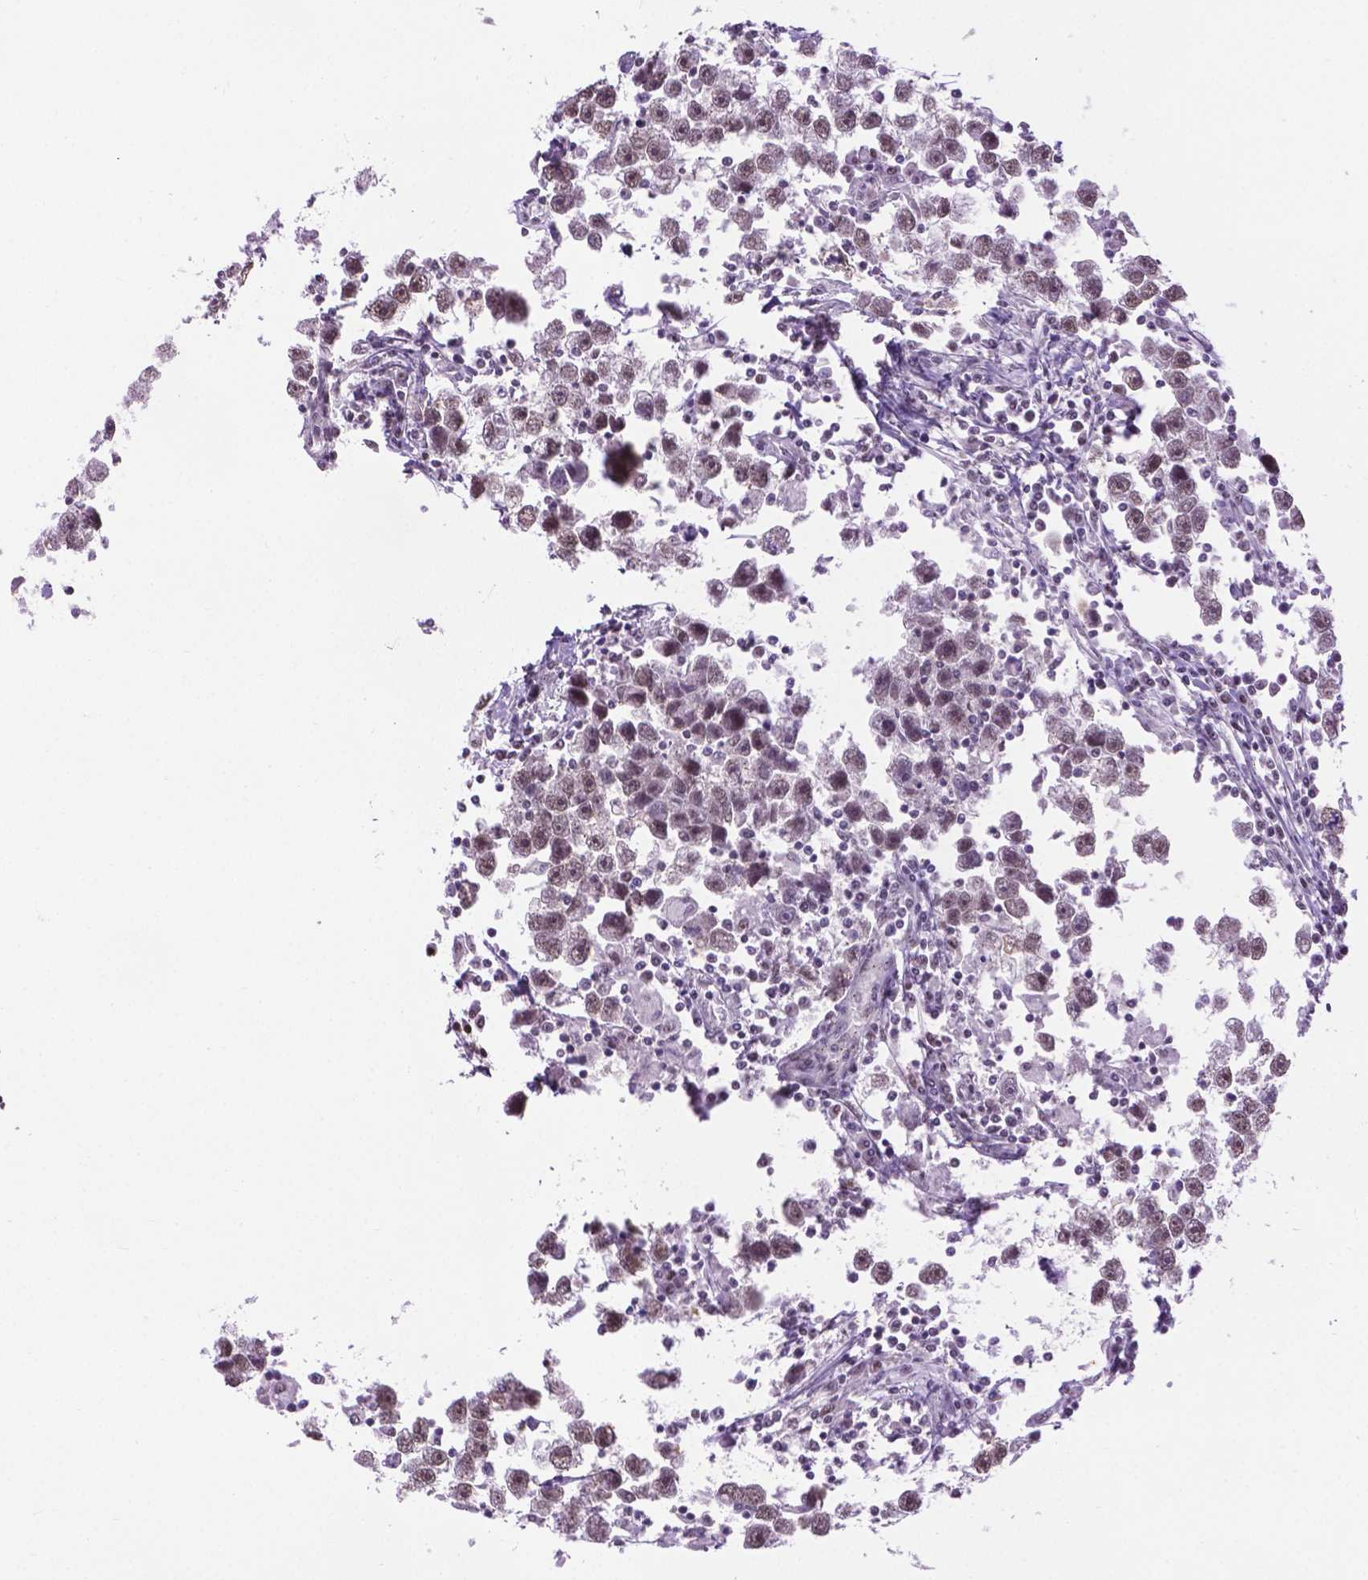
{"staining": {"intensity": "weak", "quantity": "<25%", "location": "nuclear"}, "tissue": "testis cancer", "cell_type": "Tumor cells", "image_type": "cancer", "snomed": [{"axis": "morphology", "description": "Seminoma, NOS"}, {"axis": "topography", "description": "Testis"}], "caption": "Tumor cells show no significant protein staining in seminoma (testis).", "gene": "ABI2", "patient": {"sex": "male", "age": 30}}